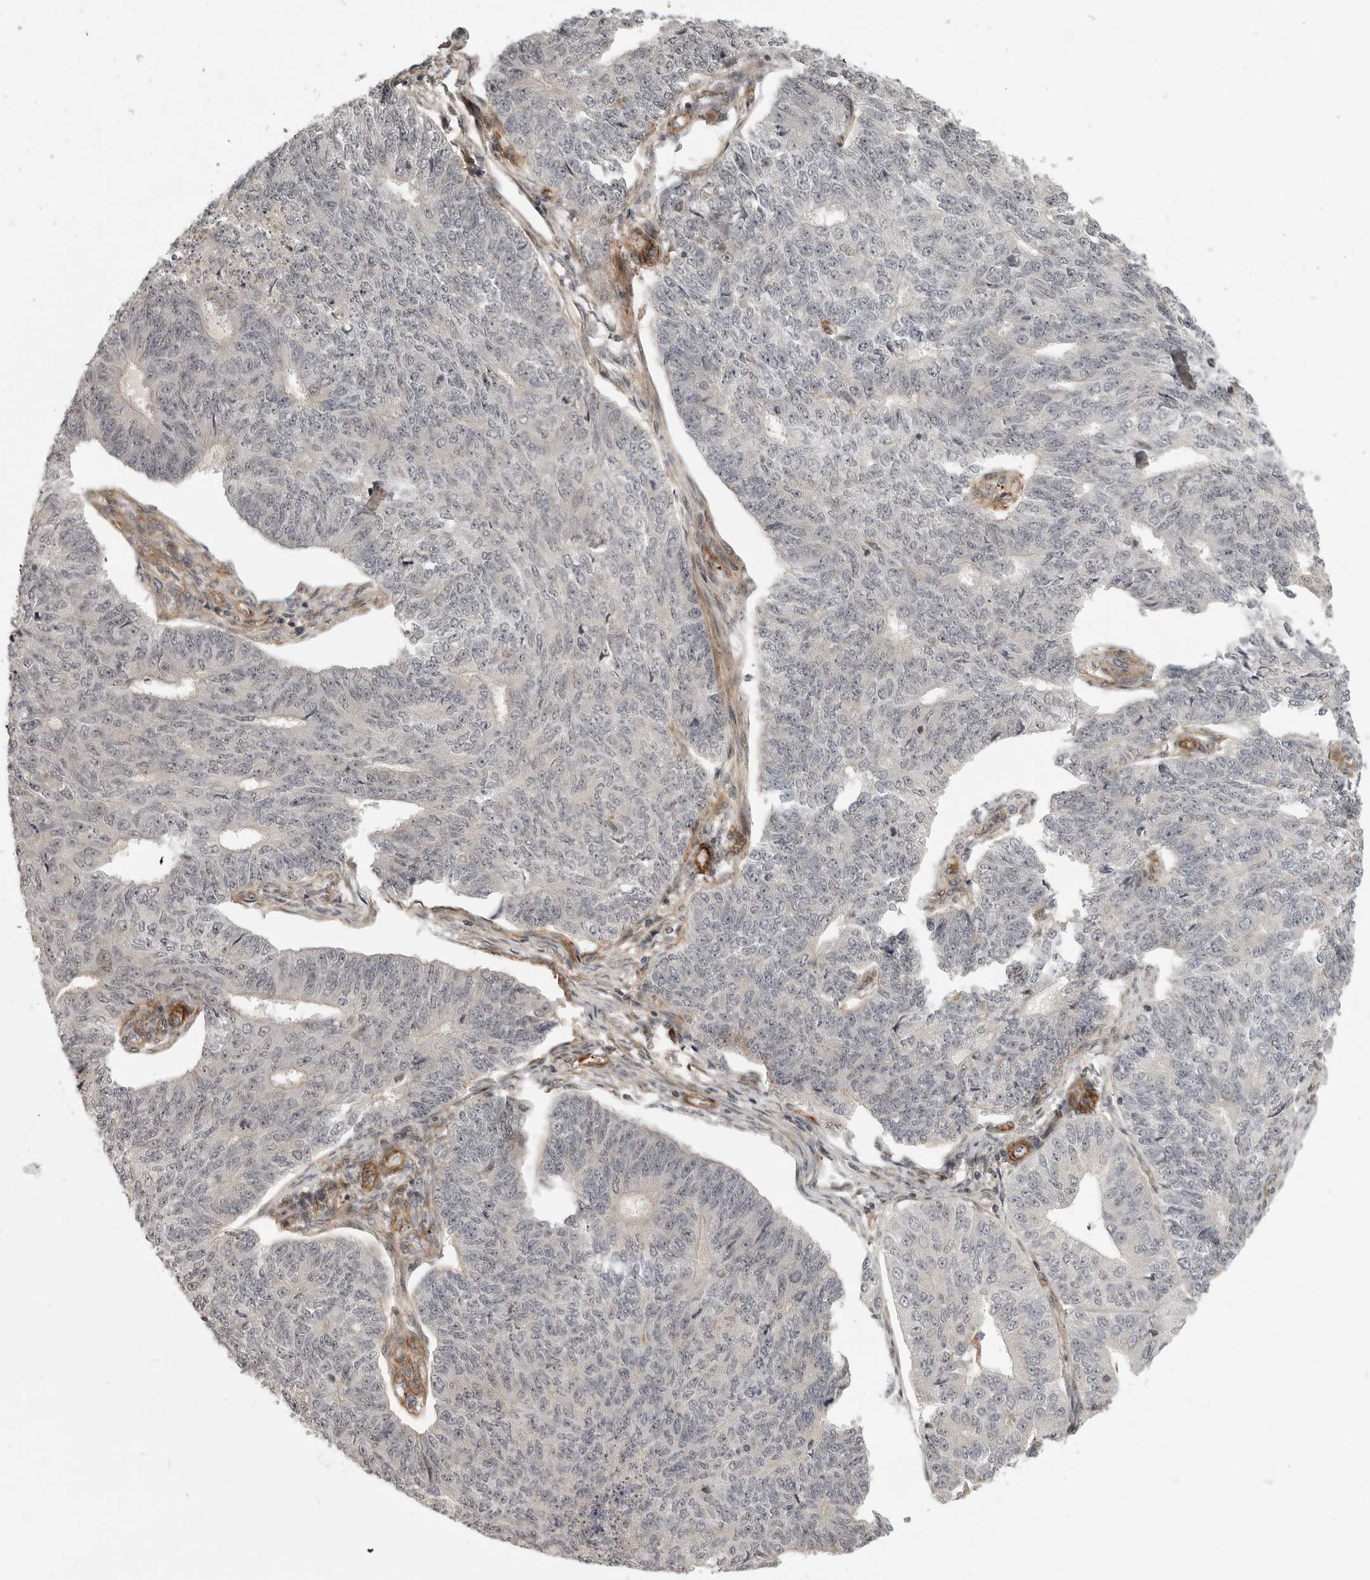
{"staining": {"intensity": "negative", "quantity": "none", "location": "none"}, "tissue": "endometrial cancer", "cell_type": "Tumor cells", "image_type": "cancer", "snomed": [{"axis": "morphology", "description": "Adenocarcinoma, NOS"}, {"axis": "topography", "description": "Endometrium"}], "caption": "Immunohistochemistry of endometrial adenocarcinoma displays no staining in tumor cells.", "gene": "TUT4", "patient": {"sex": "female", "age": 32}}